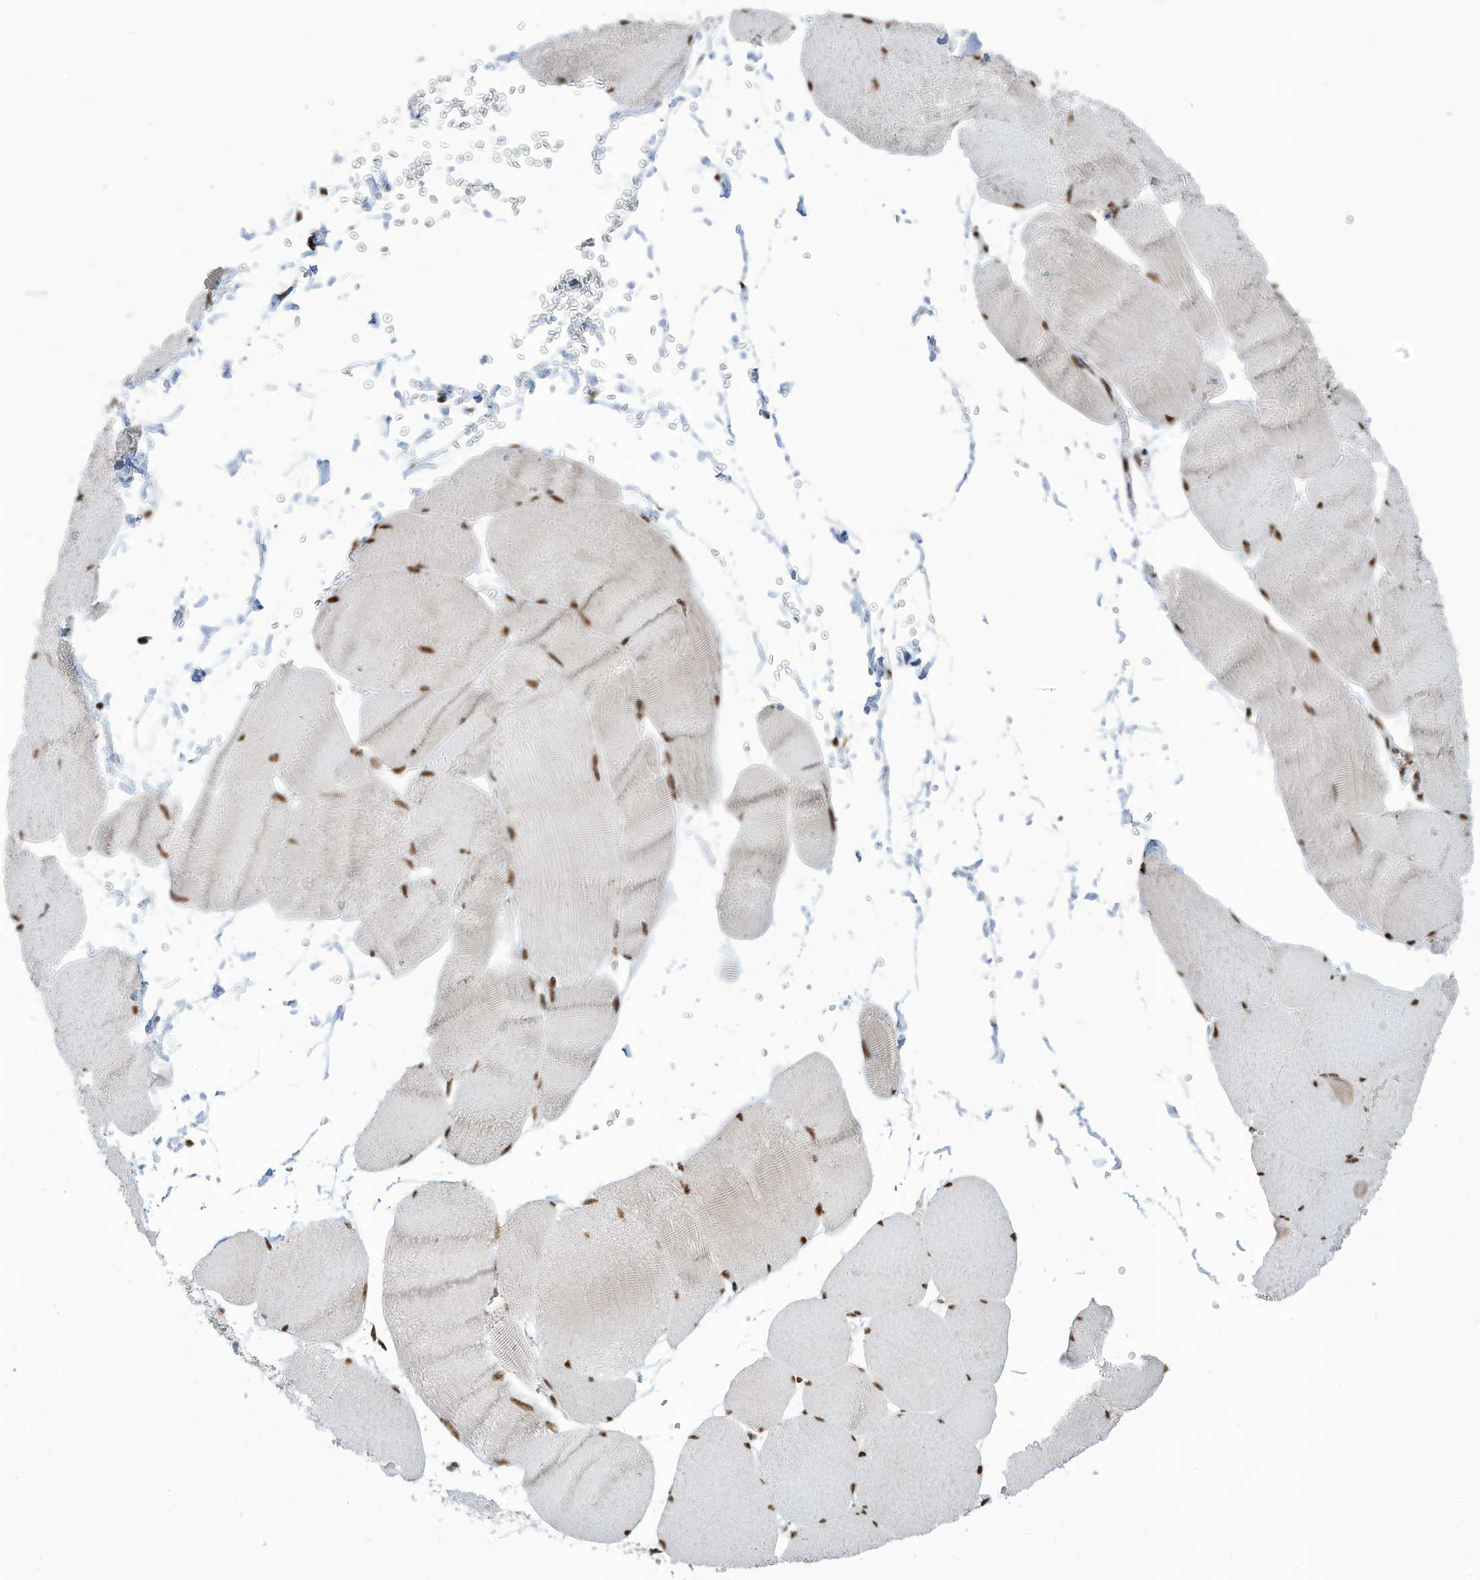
{"staining": {"intensity": "moderate", "quantity": ">75%", "location": "nuclear"}, "tissue": "skeletal muscle", "cell_type": "Myocytes", "image_type": "normal", "snomed": [{"axis": "morphology", "description": "Normal tissue, NOS"}, {"axis": "morphology", "description": "Basal cell carcinoma"}, {"axis": "topography", "description": "Skeletal muscle"}], "caption": "Immunohistochemical staining of normal skeletal muscle exhibits moderate nuclear protein positivity in about >75% of myocytes. (IHC, brightfield microscopy, high magnification).", "gene": "LBH", "patient": {"sex": "female", "age": 64}}